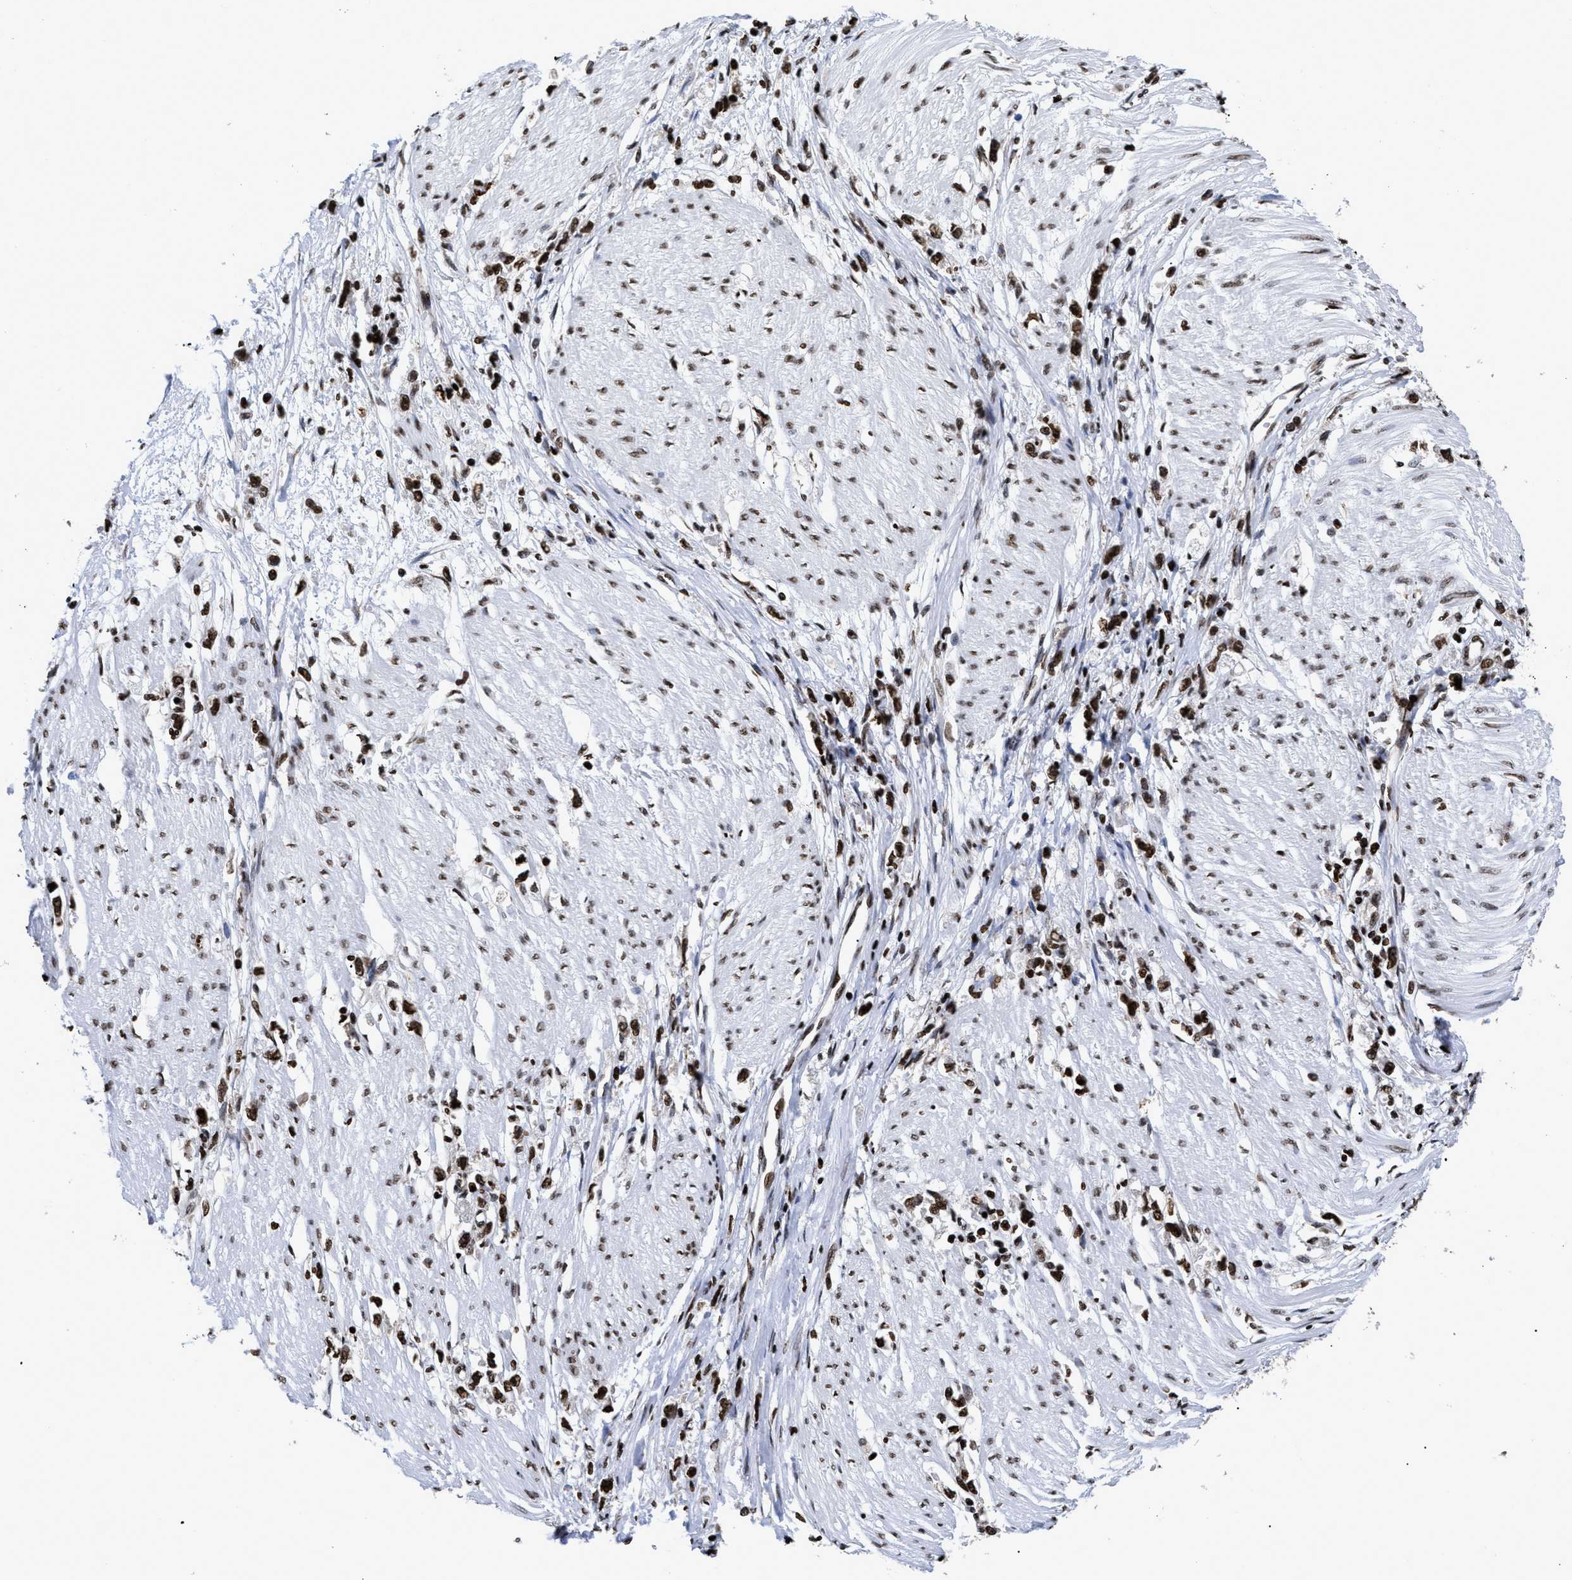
{"staining": {"intensity": "strong", "quantity": ">75%", "location": "nuclear"}, "tissue": "stomach cancer", "cell_type": "Tumor cells", "image_type": "cancer", "snomed": [{"axis": "morphology", "description": "Adenocarcinoma, NOS"}, {"axis": "topography", "description": "Stomach"}], "caption": "Strong nuclear protein positivity is identified in about >75% of tumor cells in stomach cancer (adenocarcinoma).", "gene": "CALHM3", "patient": {"sex": "female", "age": 59}}